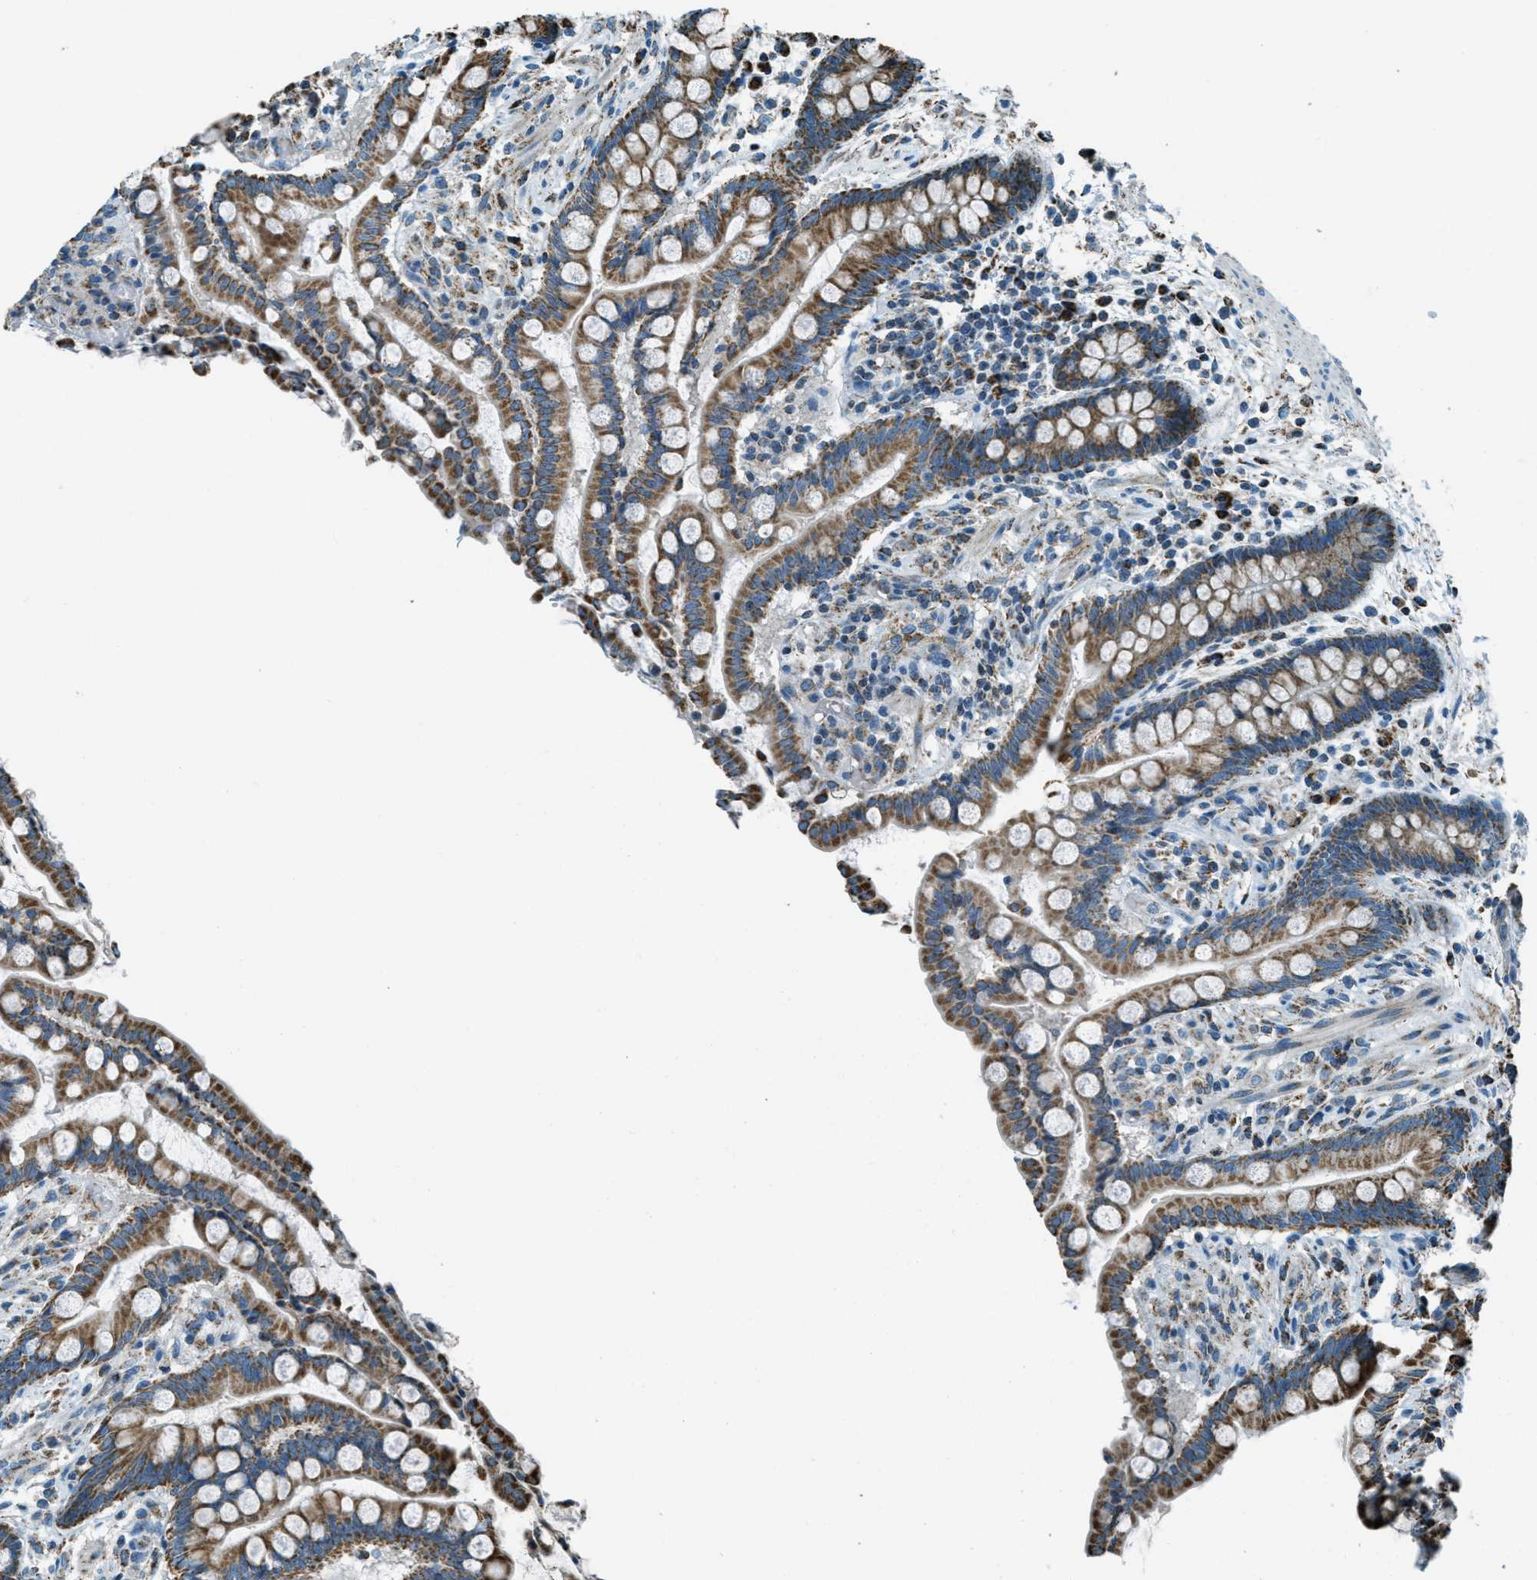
{"staining": {"intensity": "moderate", "quantity": ">75%", "location": "cytoplasmic/membranous"}, "tissue": "colon", "cell_type": "Glandular cells", "image_type": "normal", "snomed": [{"axis": "morphology", "description": "Normal tissue, NOS"}, {"axis": "topography", "description": "Colon"}], "caption": "High-power microscopy captured an immunohistochemistry image of normal colon, revealing moderate cytoplasmic/membranous positivity in about >75% of glandular cells. (DAB (3,3'-diaminobenzidine) IHC with brightfield microscopy, high magnification).", "gene": "CHST15", "patient": {"sex": "male", "age": 73}}